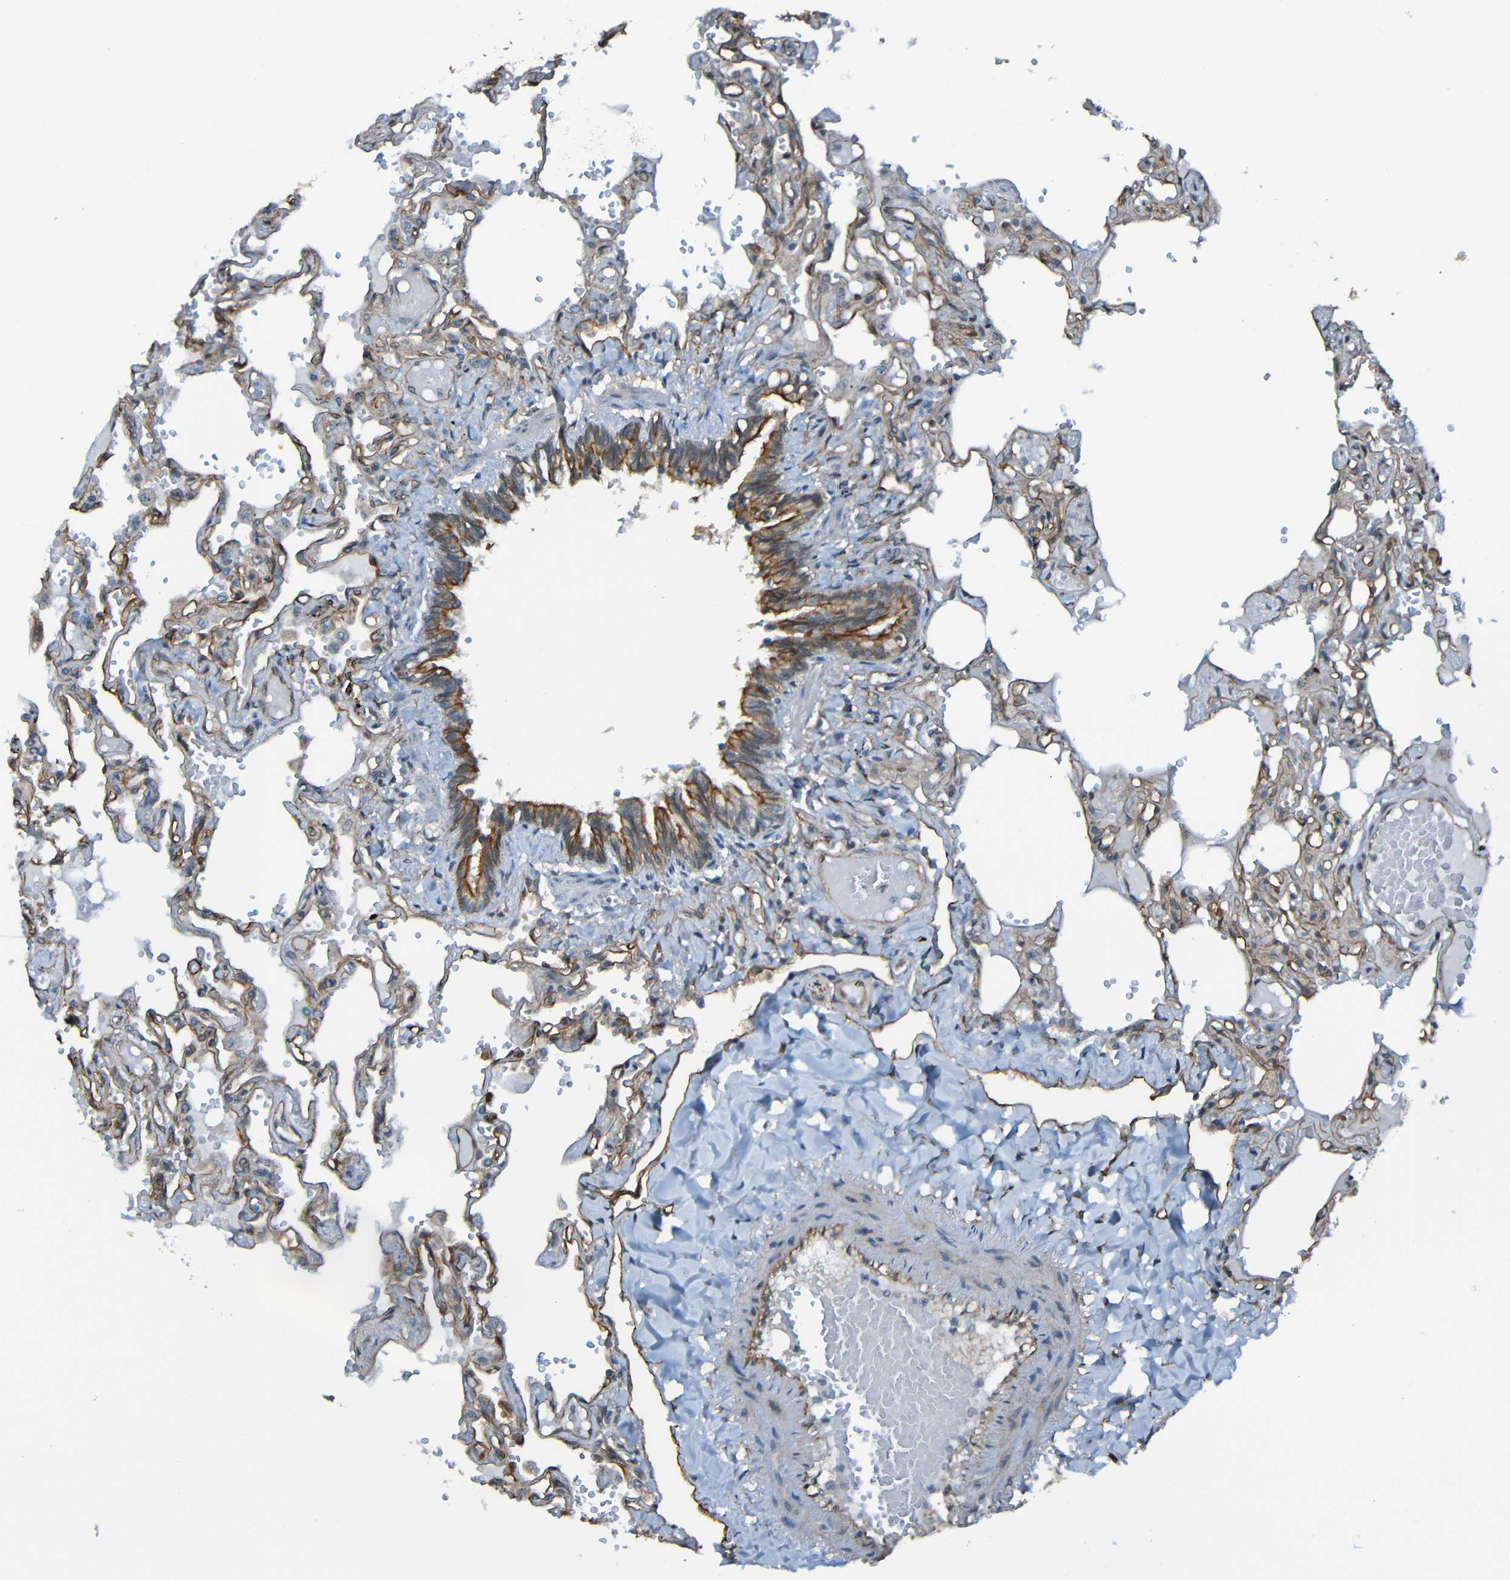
{"staining": {"intensity": "moderate", "quantity": ">75%", "location": "cytoplasmic/membranous"}, "tissue": "lung", "cell_type": "Alveolar cells", "image_type": "normal", "snomed": [{"axis": "morphology", "description": "Normal tissue, NOS"}, {"axis": "topography", "description": "Lung"}], "caption": "IHC of benign lung displays medium levels of moderate cytoplasmic/membranous staining in approximately >75% of alveolar cells.", "gene": "LGR5", "patient": {"sex": "male", "age": 21}}